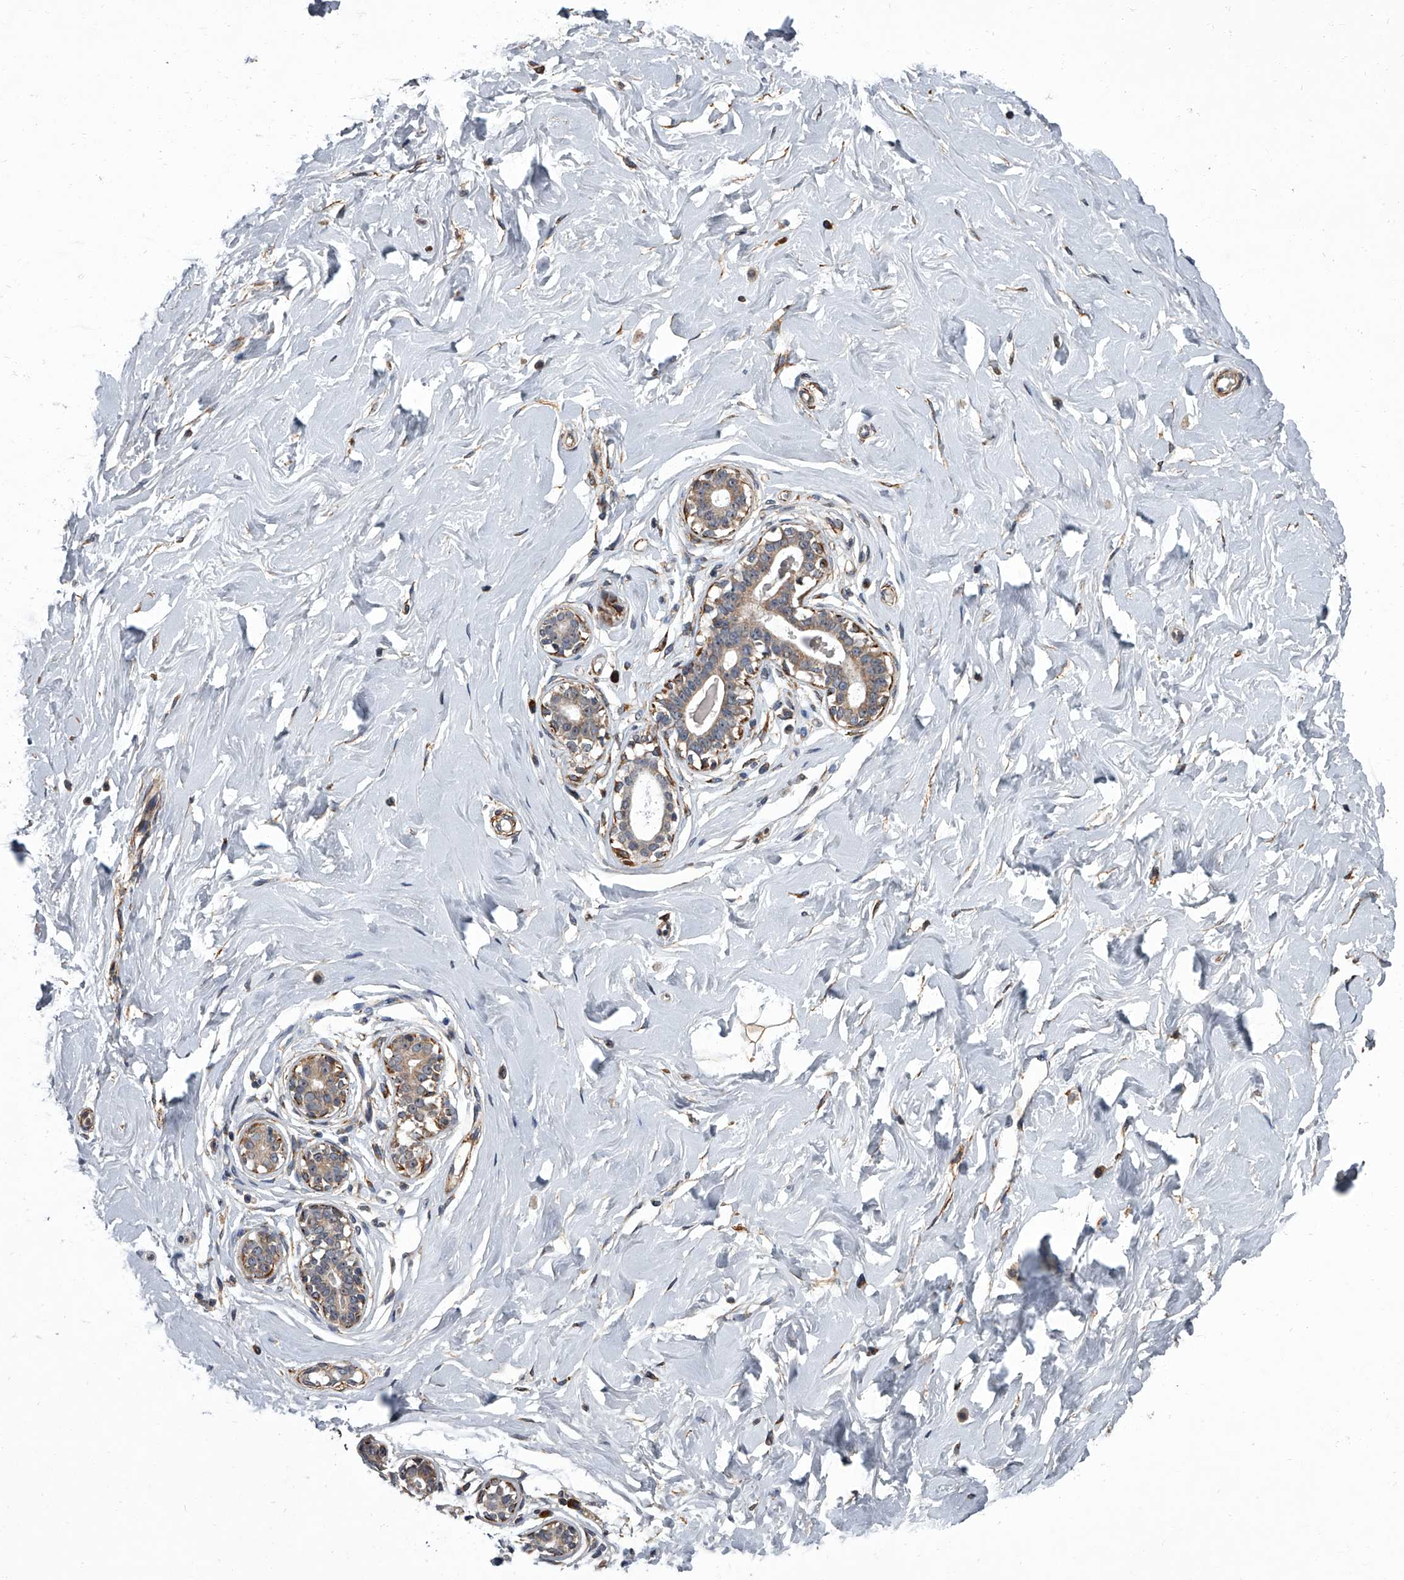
{"staining": {"intensity": "weak", "quantity": "<25%", "location": "cytoplasmic/membranous"}, "tissue": "breast", "cell_type": "Adipocytes", "image_type": "normal", "snomed": [{"axis": "morphology", "description": "Normal tissue, NOS"}, {"axis": "morphology", "description": "Adenoma, NOS"}, {"axis": "topography", "description": "Breast"}], "caption": "Human breast stained for a protein using immunohistochemistry exhibits no positivity in adipocytes.", "gene": "SIRT4", "patient": {"sex": "female", "age": 23}}